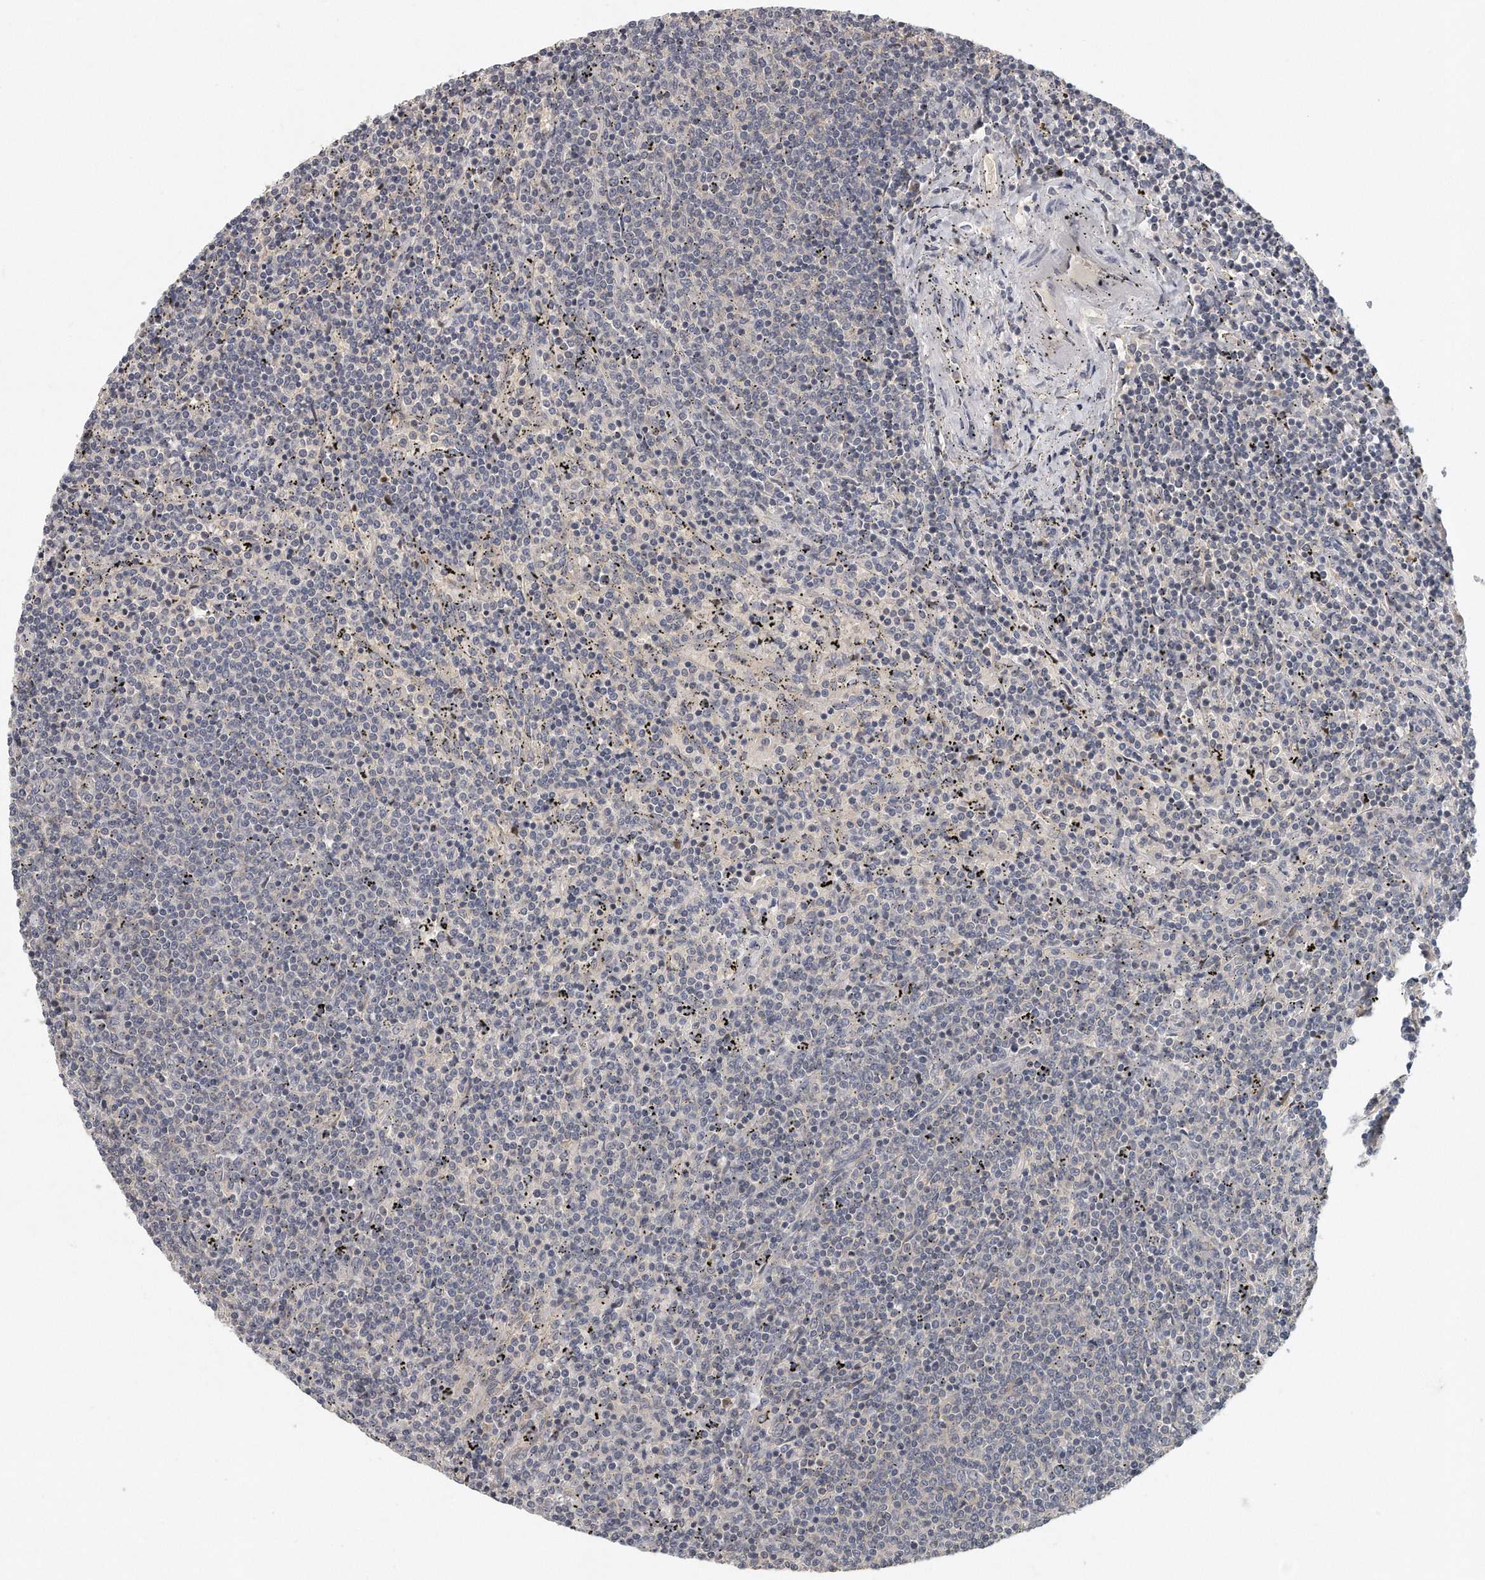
{"staining": {"intensity": "negative", "quantity": "none", "location": "none"}, "tissue": "lymphoma", "cell_type": "Tumor cells", "image_type": "cancer", "snomed": [{"axis": "morphology", "description": "Malignant lymphoma, non-Hodgkin's type, Low grade"}, {"axis": "topography", "description": "Spleen"}], "caption": "This is an IHC photomicrograph of human lymphoma. There is no staining in tumor cells.", "gene": "TRAPPC14", "patient": {"sex": "female", "age": 50}}